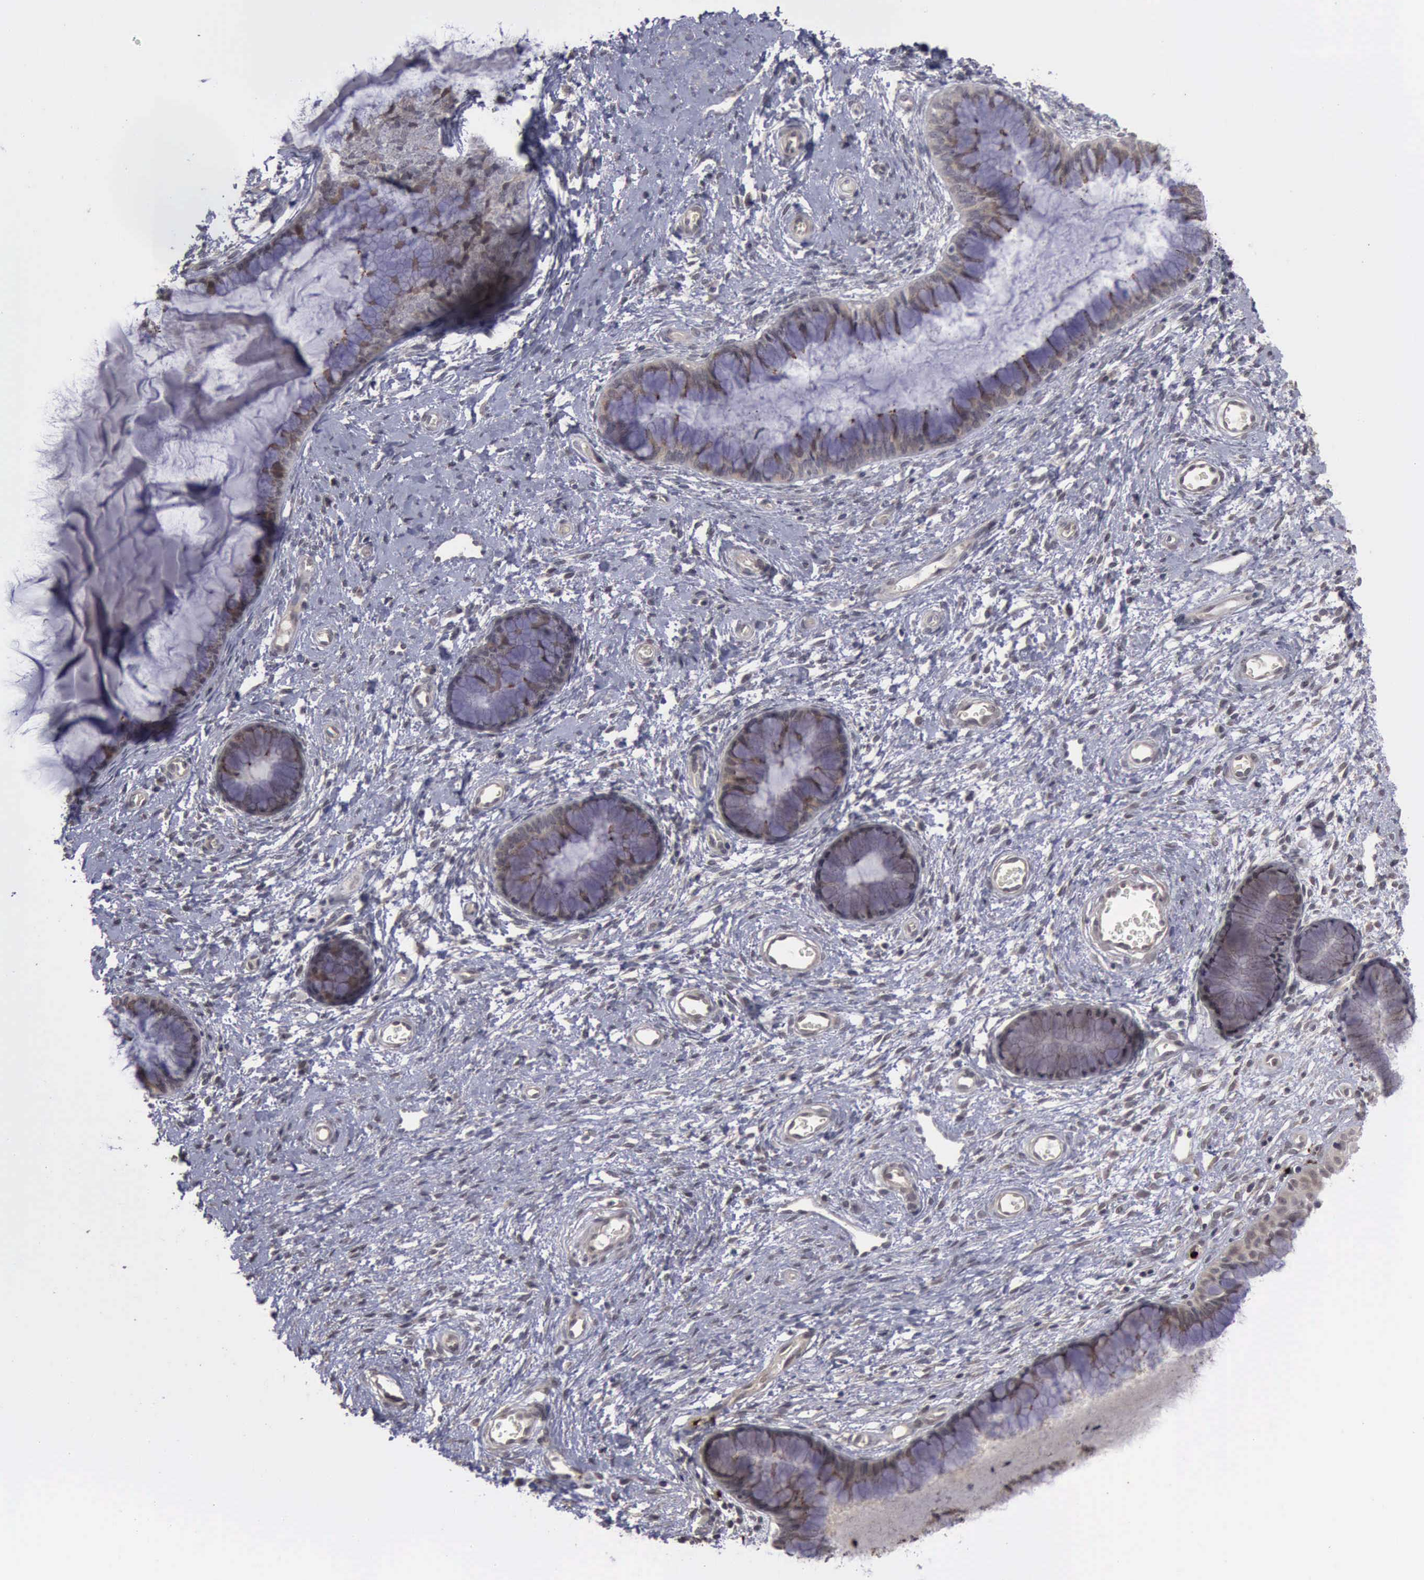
{"staining": {"intensity": "weak", "quantity": "25%-75%", "location": "cytoplasmic/membranous,nuclear"}, "tissue": "cervix", "cell_type": "Glandular cells", "image_type": "normal", "snomed": [{"axis": "morphology", "description": "Normal tissue, NOS"}, {"axis": "topography", "description": "Cervix"}], "caption": "Human cervix stained for a protein (brown) demonstrates weak cytoplasmic/membranous,nuclear positive staining in approximately 25%-75% of glandular cells.", "gene": "MMP9", "patient": {"sex": "female", "age": 27}}